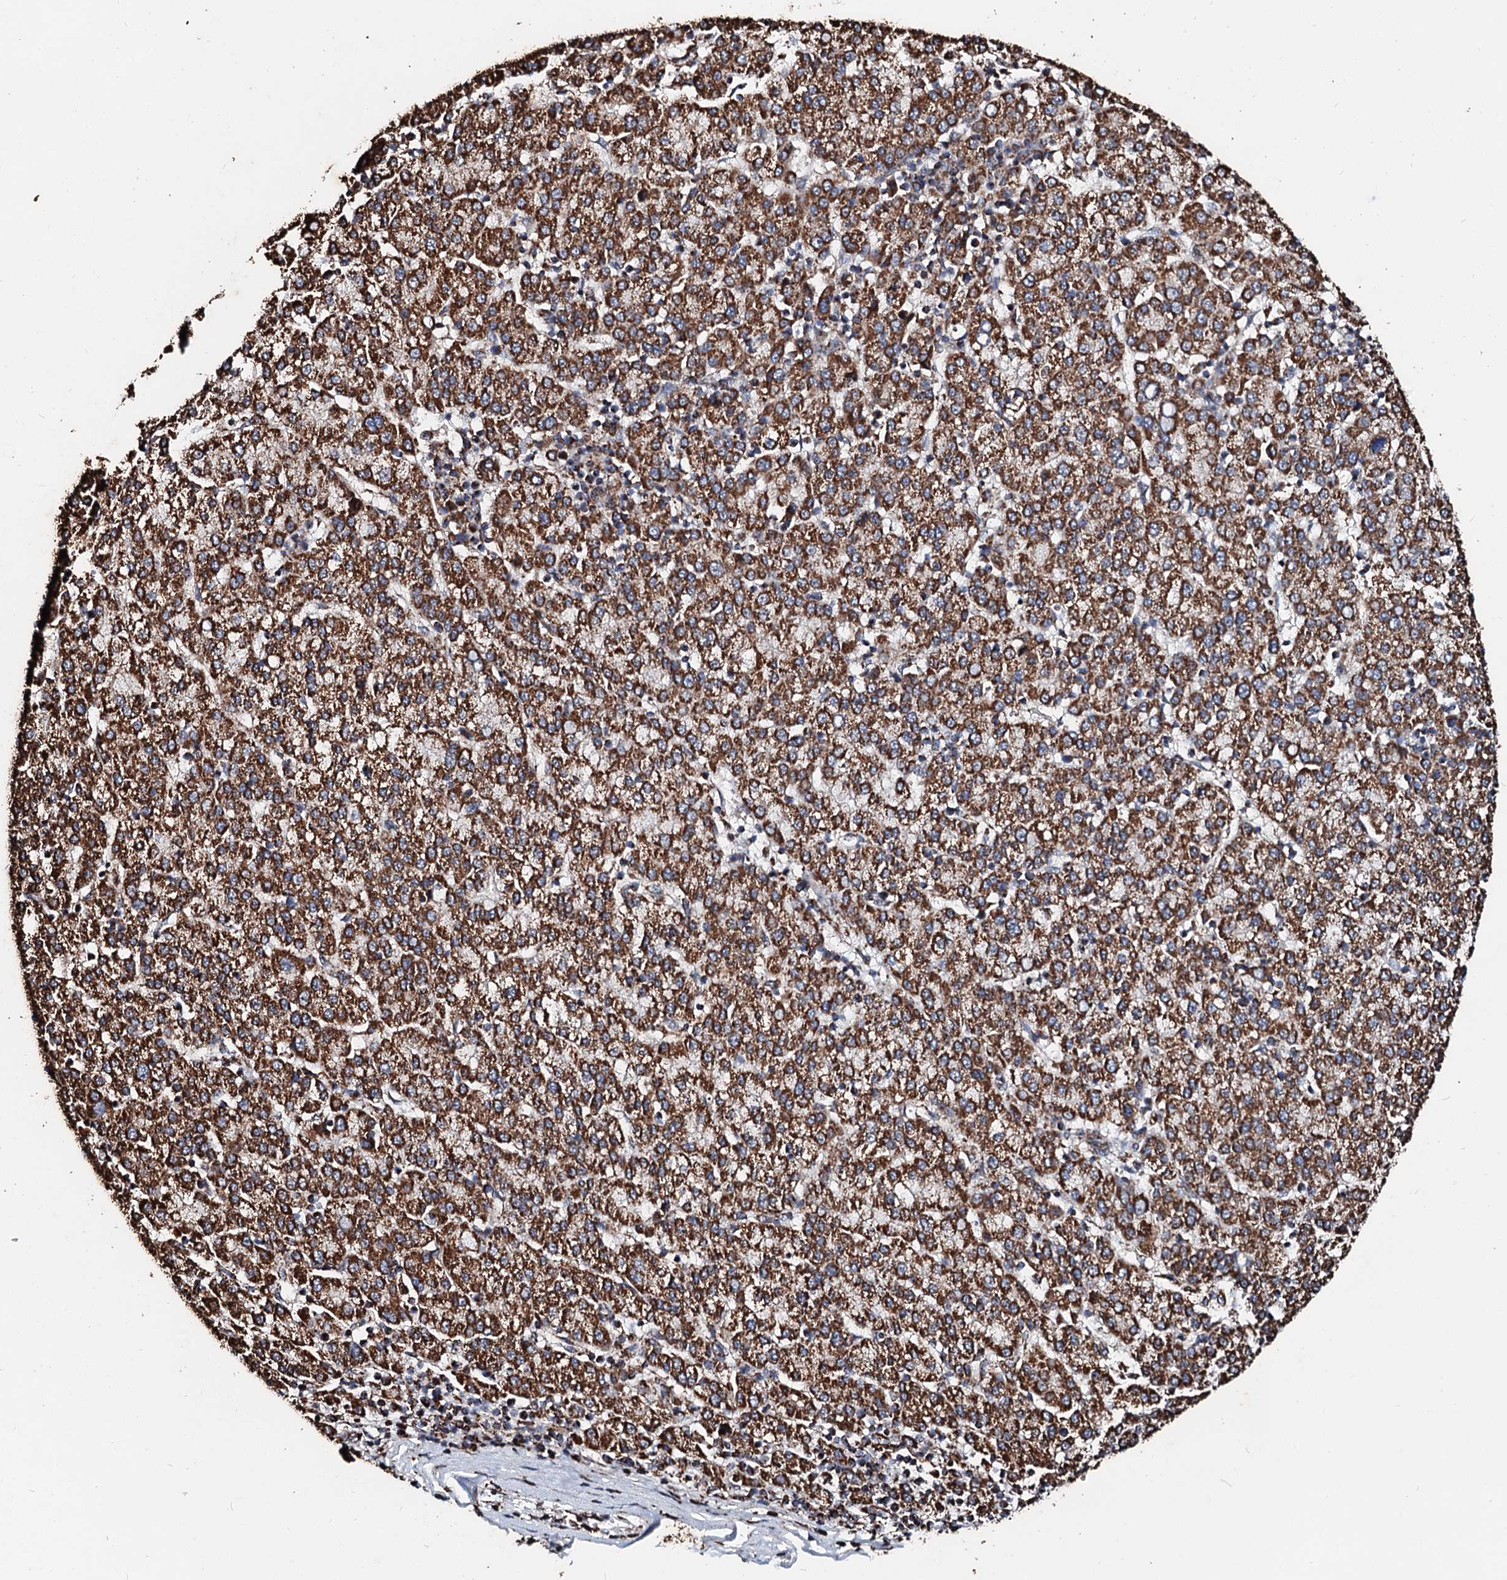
{"staining": {"intensity": "strong", "quantity": ">75%", "location": "cytoplasmic/membranous"}, "tissue": "liver cancer", "cell_type": "Tumor cells", "image_type": "cancer", "snomed": [{"axis": "morphology", "description": "Carcinoma, Hepatocellular, NOS"}, {"axis": "topography", "description": "Liver"}], "caption": "High-magnification brightfield microscopy of hepatocellular carcinoma (liver) stained with DAB (brown) and counterstained with hematoxylin (blue). tumor cells exhibit strong cytoplasmic/membranous positivity is appreciated in approximately>75% of cells. (DAB = brown stain, brightfield microscopy at high magnification).", "gene": "SECISBP2L", "patient": {"sex": "female", "age": 58}}